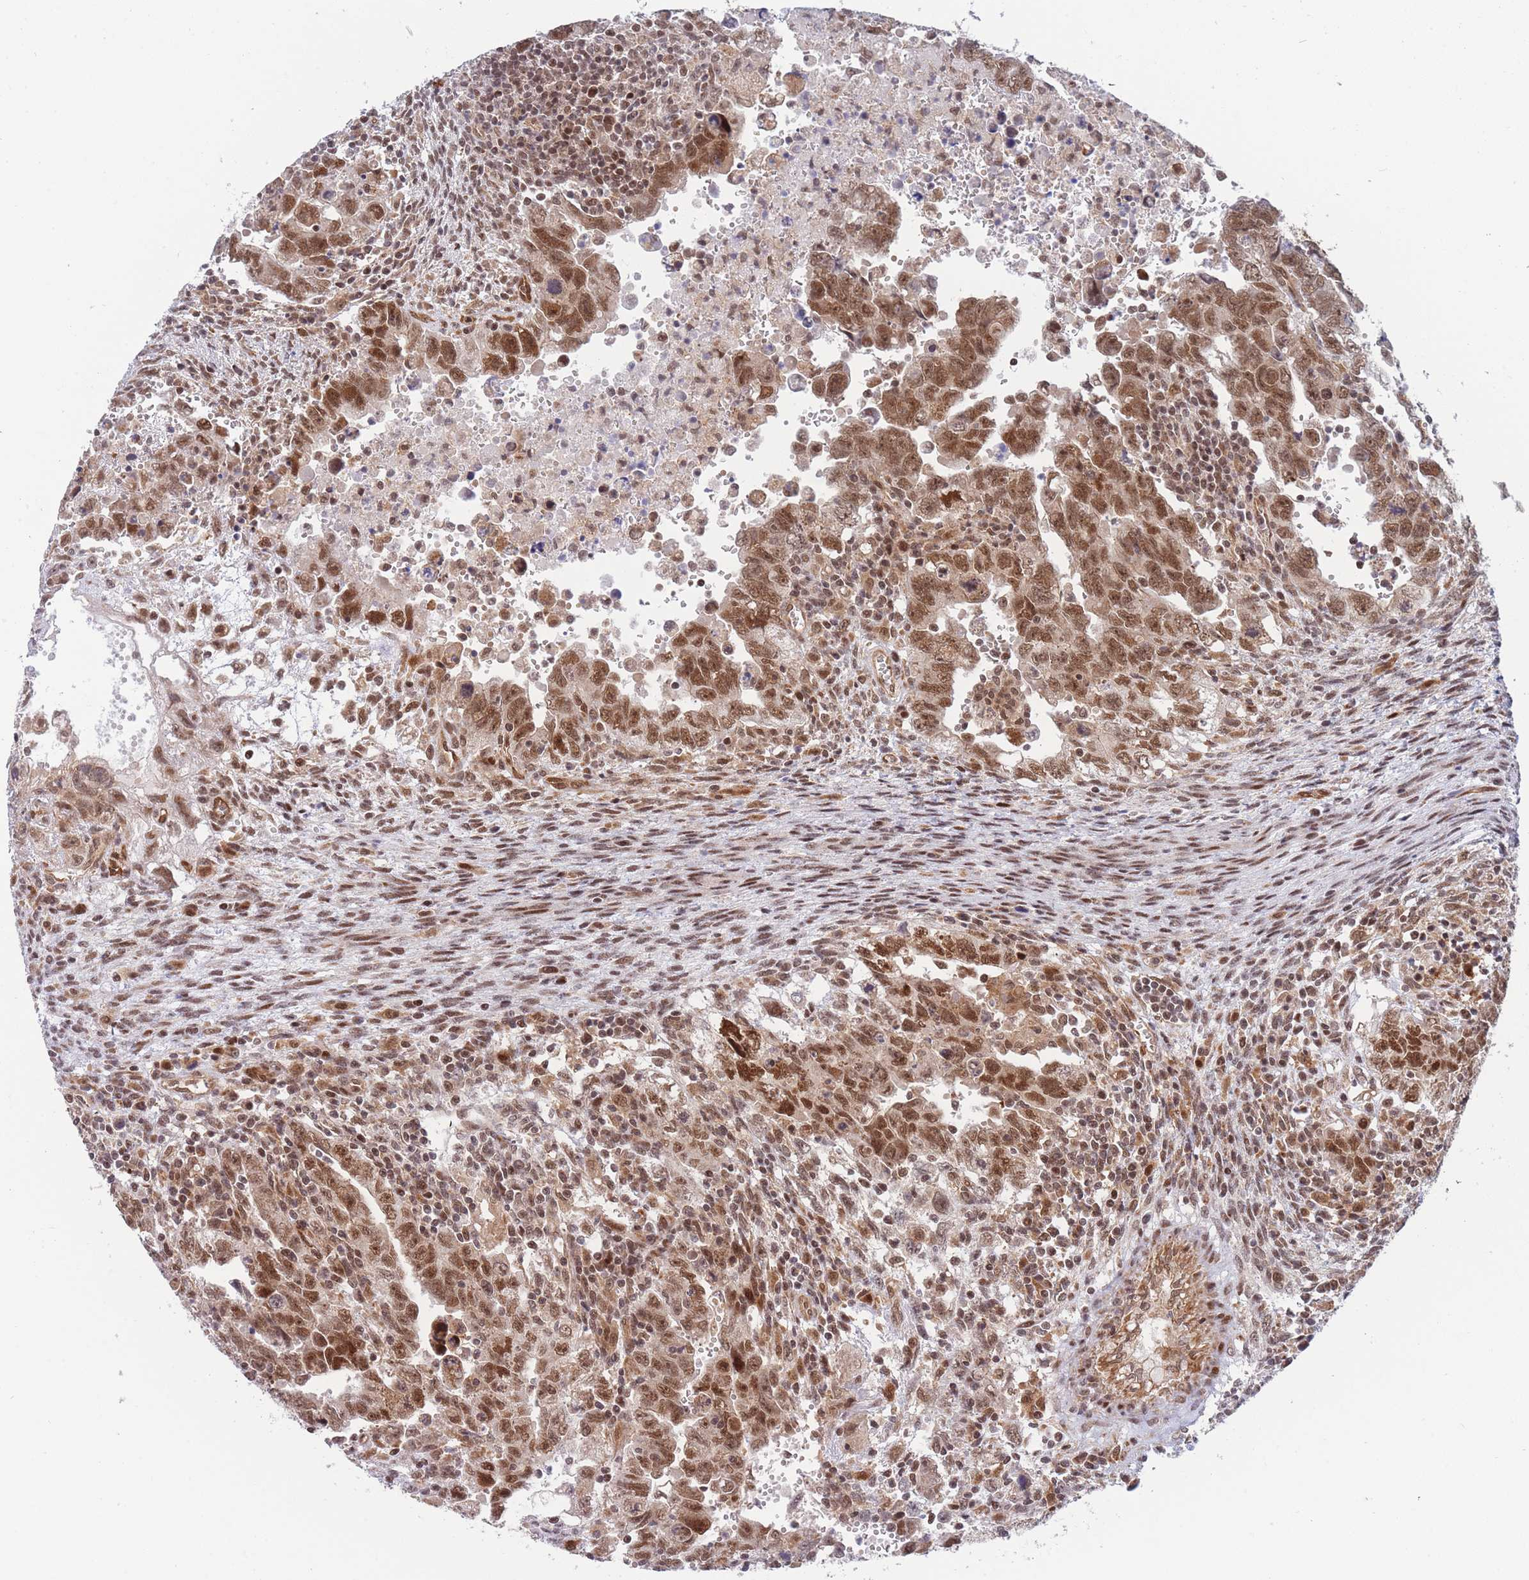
{"staining": {"intensity": "moderate", "quantity": ">75%", "location": "nuclear"}, "tissue": "testis cancer", "cell_type": "Tumor cells", "image_type": "cancer", "snomed": [{"axis": "morphology", "description": "Carcinoma, Embryonal, NOS"}, {"axis": "topography", "description": "Testis"}], "caption": "Testis embryonal carcinoma stained for a protein (brown) reveals moderate nuclear positive positivity in about >75% of tumor cells.", "gene": "BOD1L1", "patient": {"sex": "male", "age": 28}}